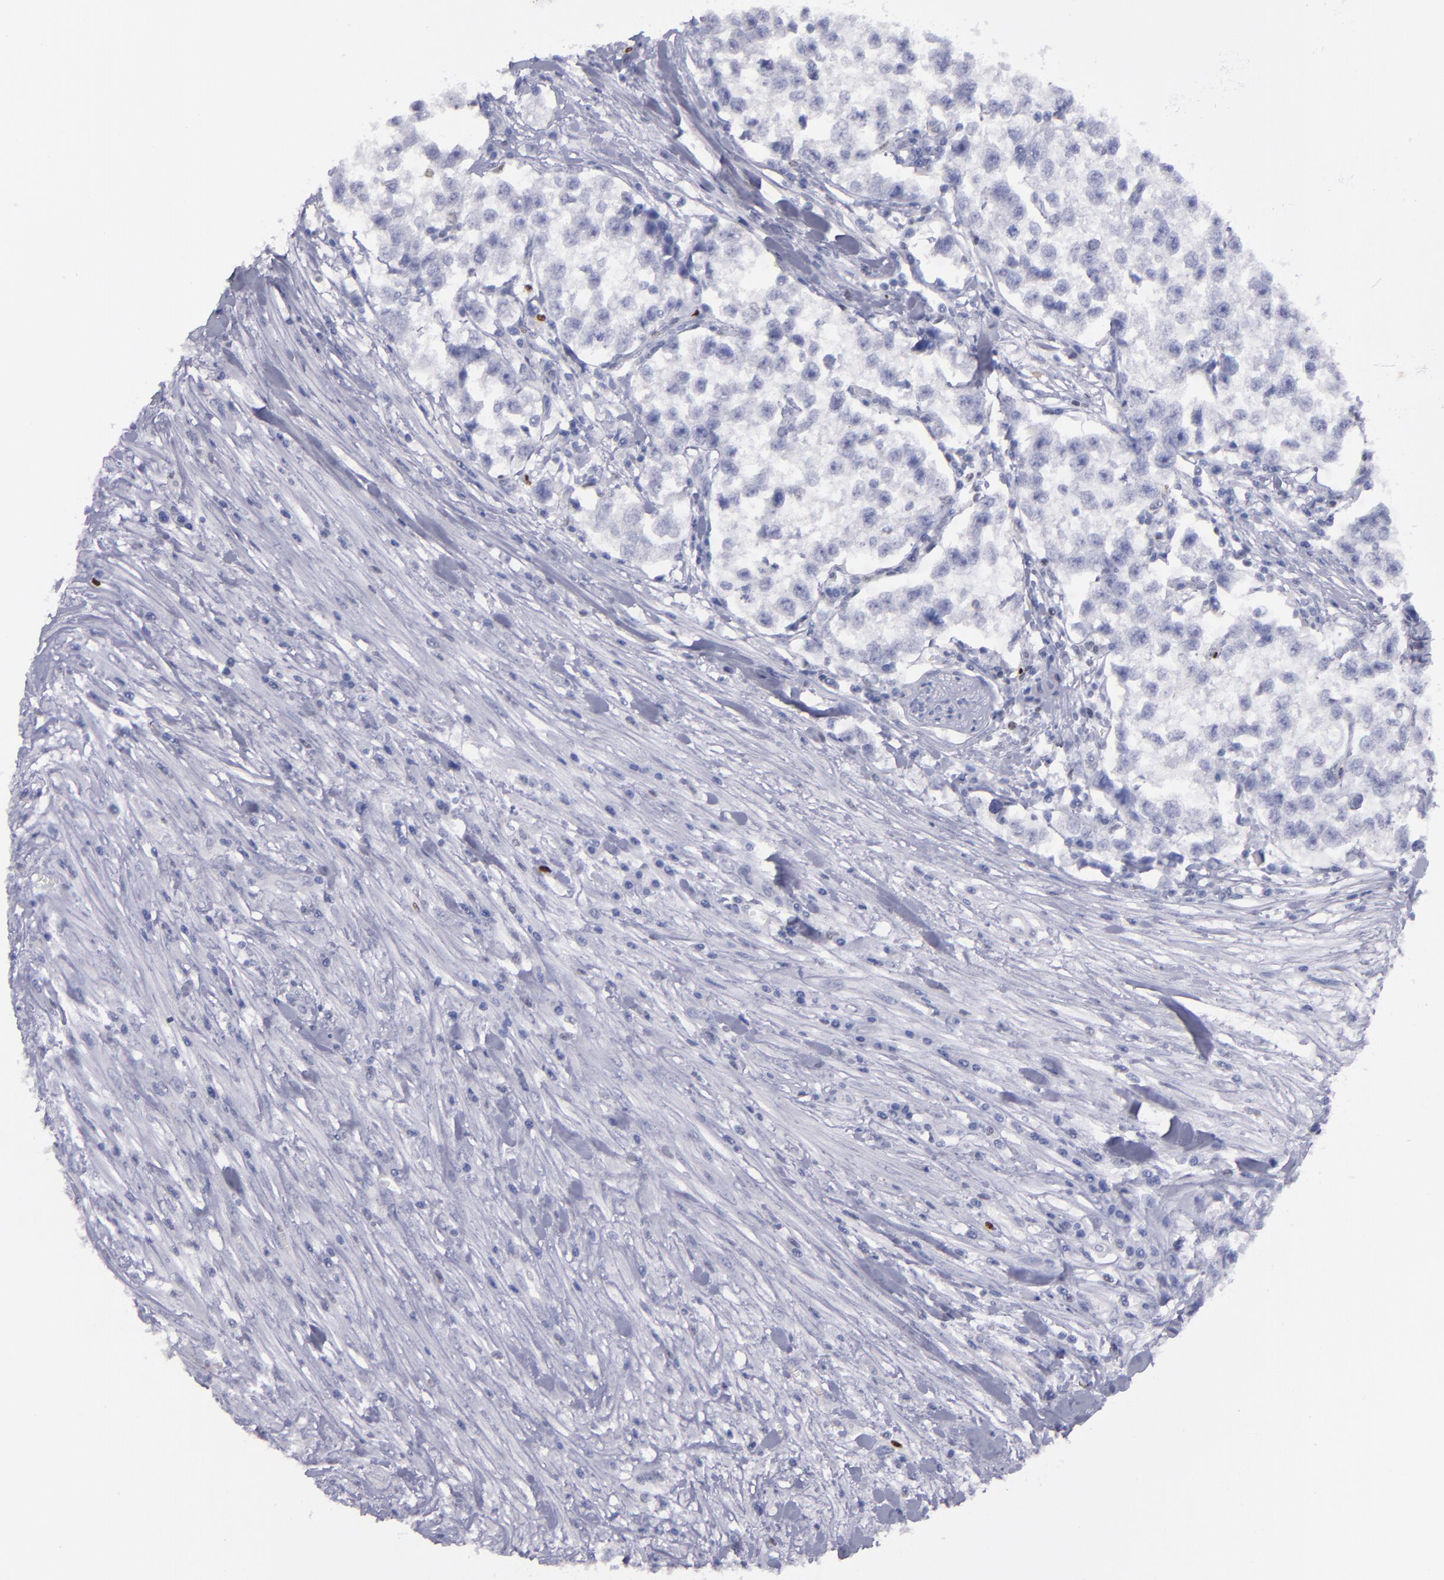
{"staining": {"intensity": "negative", "quantity": "none", "location": "none"}, "tissue": "testis cancer", "cell_type": "Tumor cells", "image_type": "cancer", "snomed": [{"axis": "morphology", "description": "Seminoma, NOS"}, {"axis": "morphology", "description": "Carcinoma, Embryonal, NOS"}, {"axis": "topography", "description": "Testis"}], "caption": "IHC image of neoplastic tissue: testis seminoma stained with DAB (3,3'-diaminobenzidine) shows no significant protein expression in tumor cells.", "gene": "IRF8", "patient": {"sex": "male", "age": 30}}